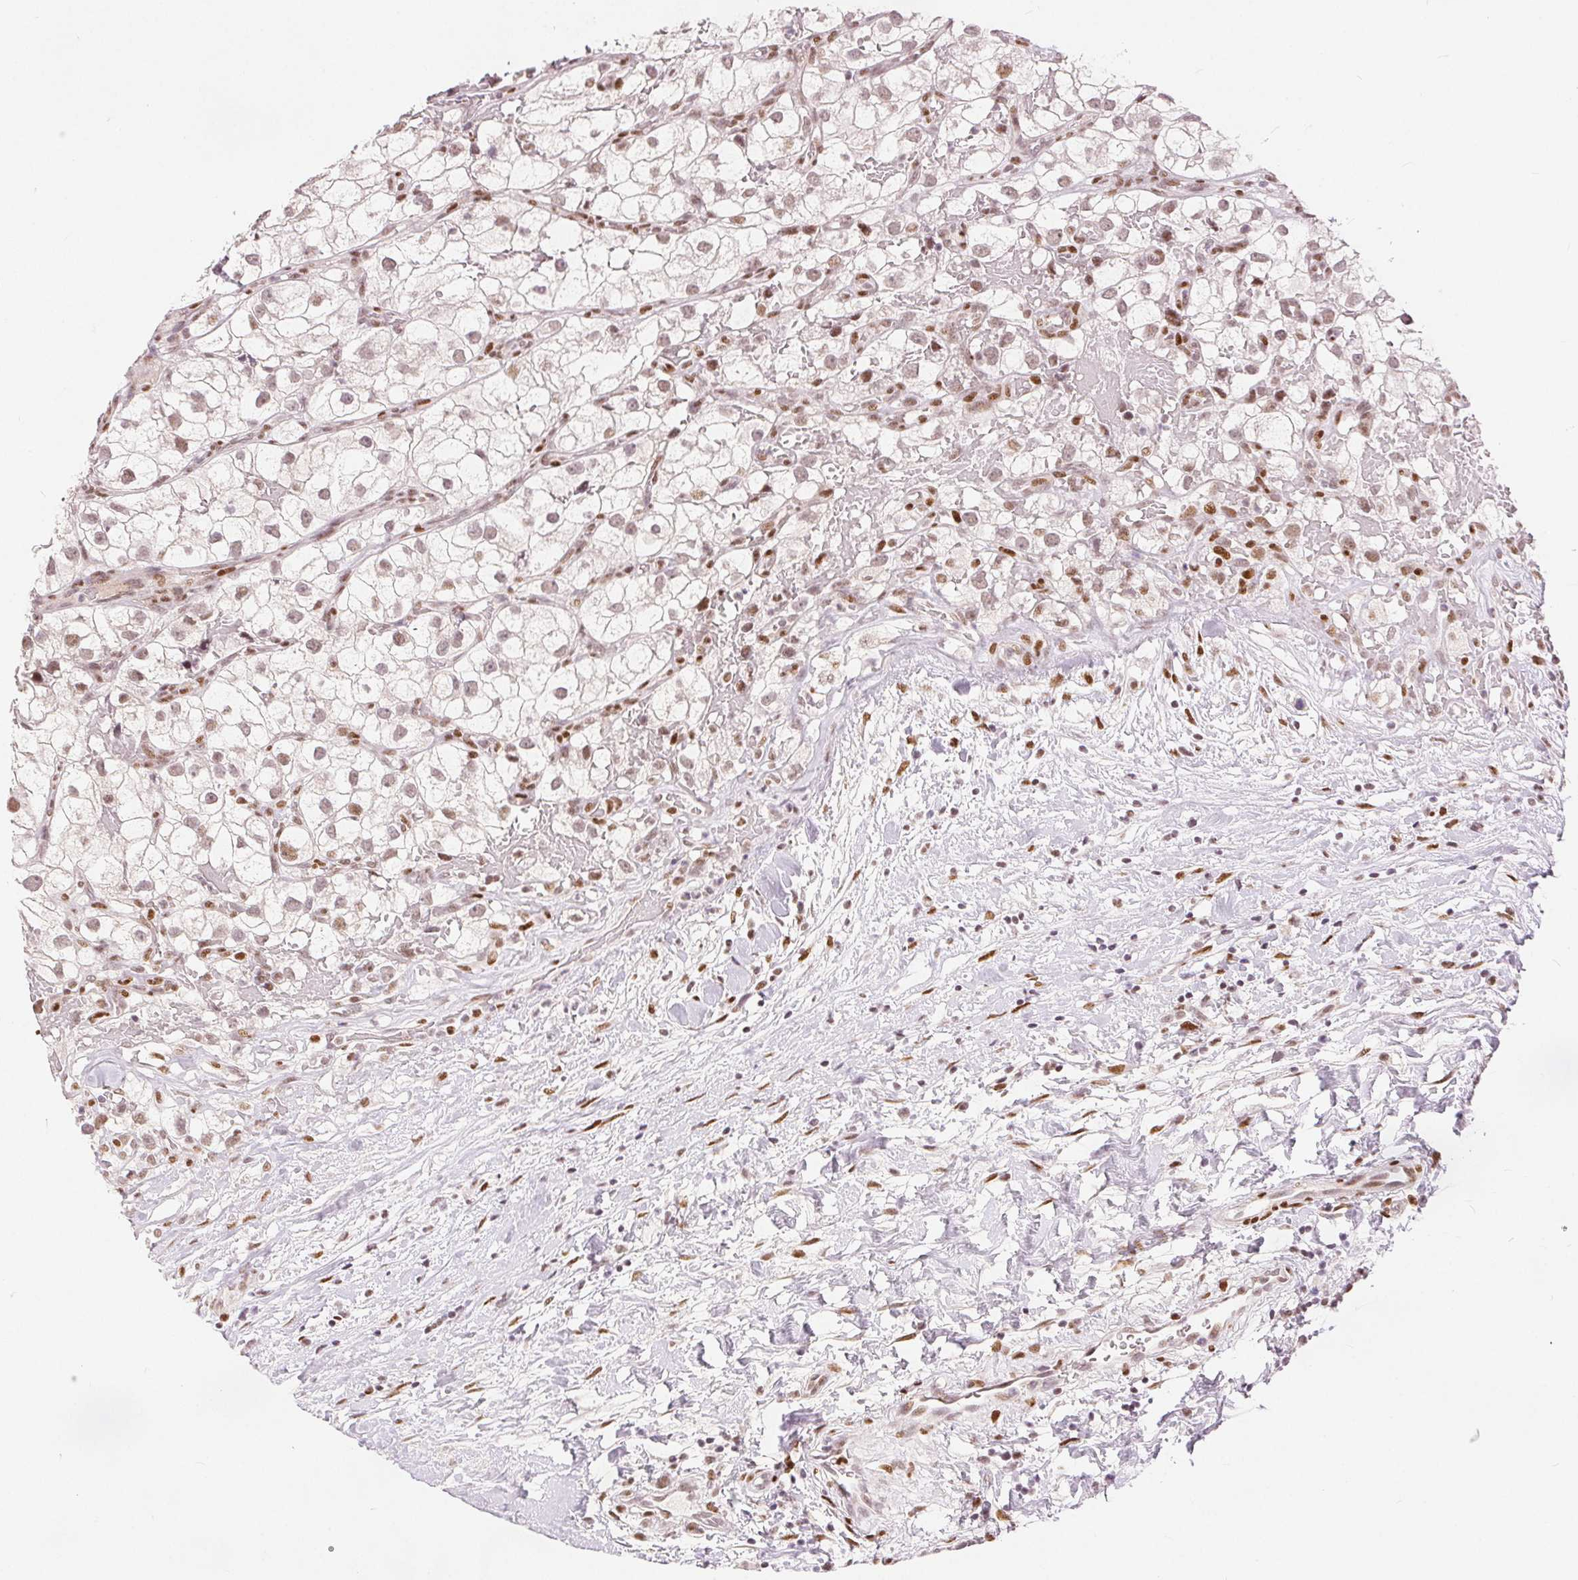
{"staining": {"intensity": "weak", "quantity": ">75%", "location": "nuclear"}, "tissue": "renal cancer", "cell_type": "Tumor cells", "image_type": "cancer", "snomed": [{"axis": "morphology", "description": "Adenocarcinoma, NOS"}, {"axis": "topography", "description": "Kidney"}], "caption": "Protein expression analysis of renal cancer demonstrates weak nuclear expression in approximately >75% of tumor cells.", "gene": "ZNF703", "patient": {"sex": "male", "age": 59}}